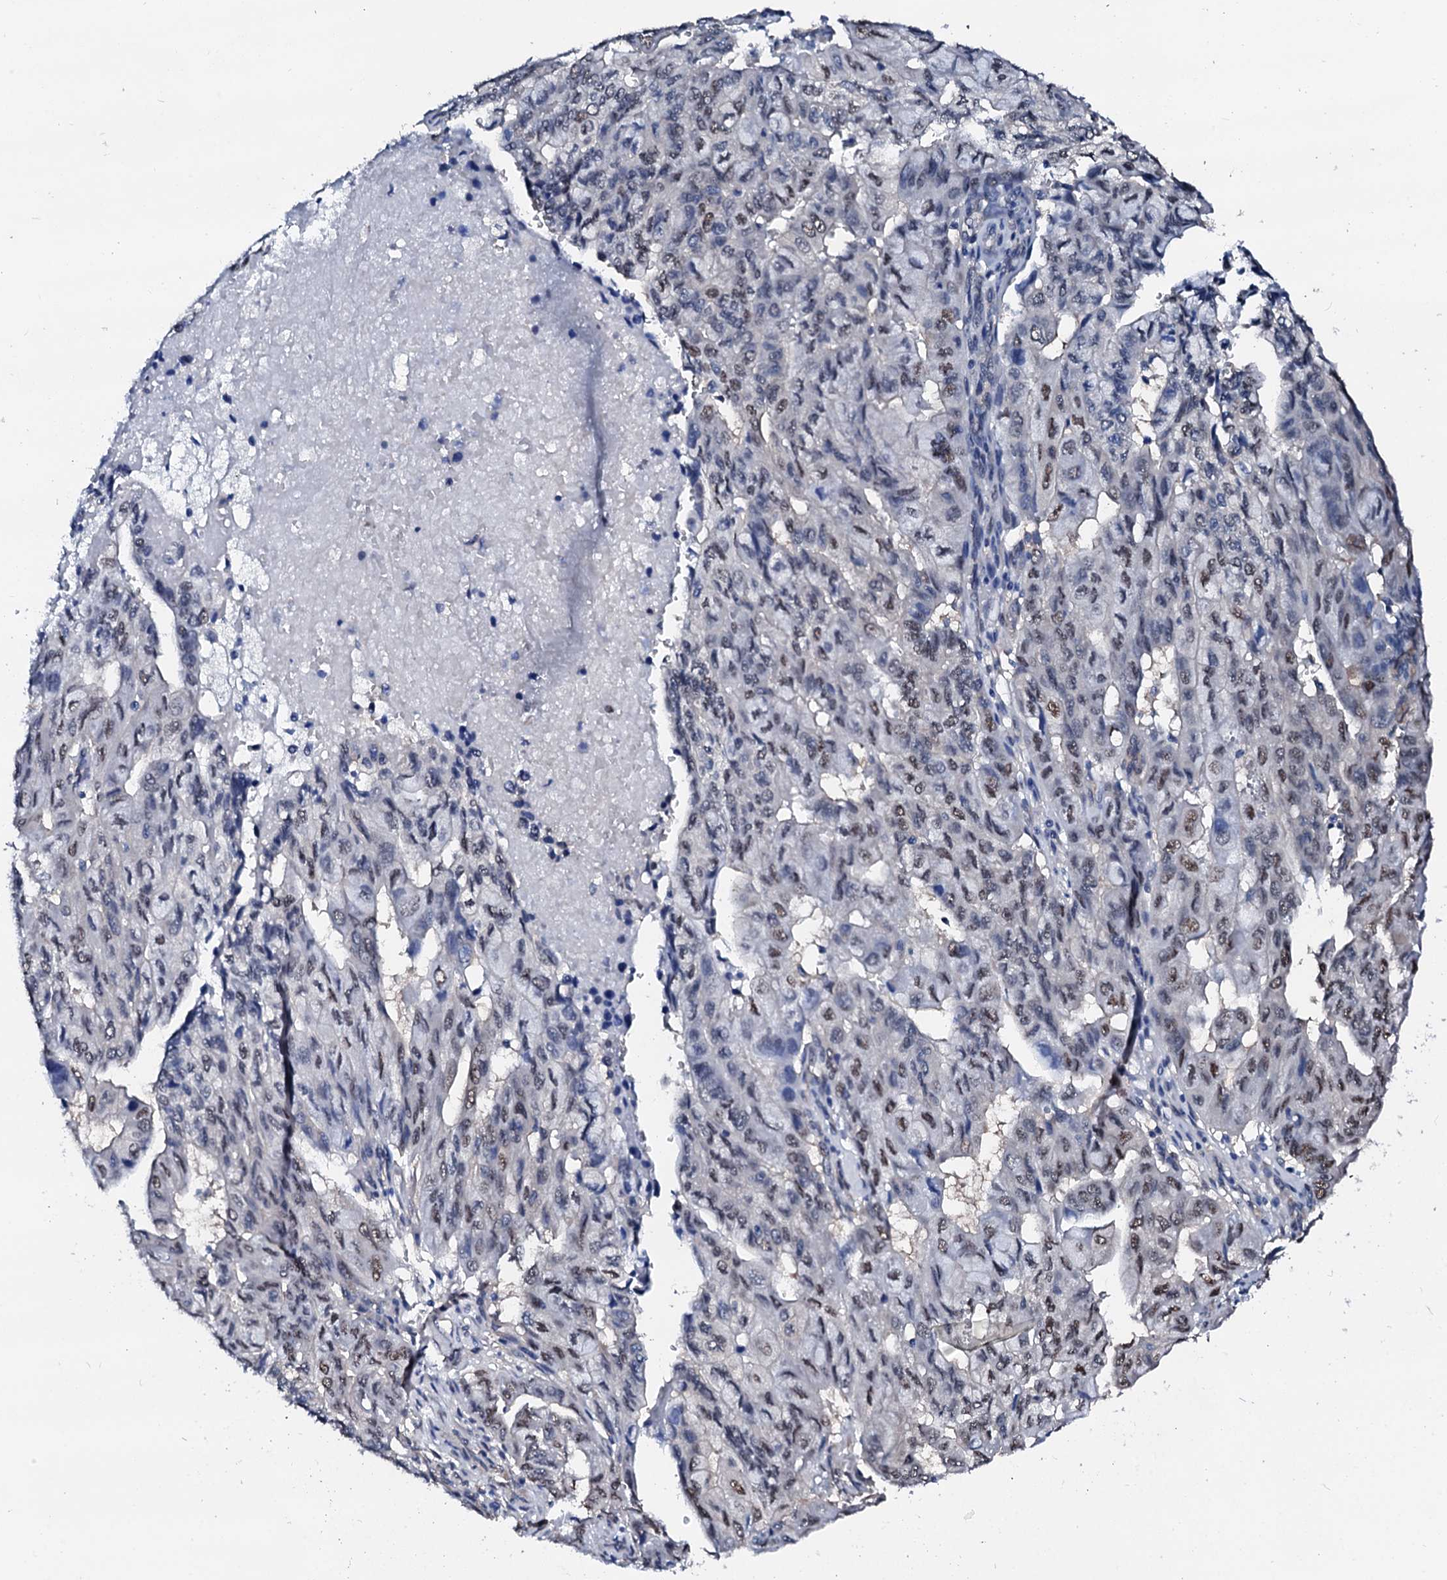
{"staining": {"intensity": "moderate", "quantity": "25%-75%", "location": "nuclear"}, "tissue": "pancreatic cancer", "cell_type": "Tumor cells", "image_type": "cancer", "snomed": [{"axis": "morphology", "description": "Adenocarcinoma, NOS"}, {"axis": "topography", "description": "Pancreas"}], "caption": "IHC micrograph of human pancreatic adenocarcinoma stained for a protein (brown), which displays medium levels of moderate nuclear expression in approximately 25%-75% of tumor cells.", "gene": "CSN2", "patient": {"sex": "male", "age": 51}}